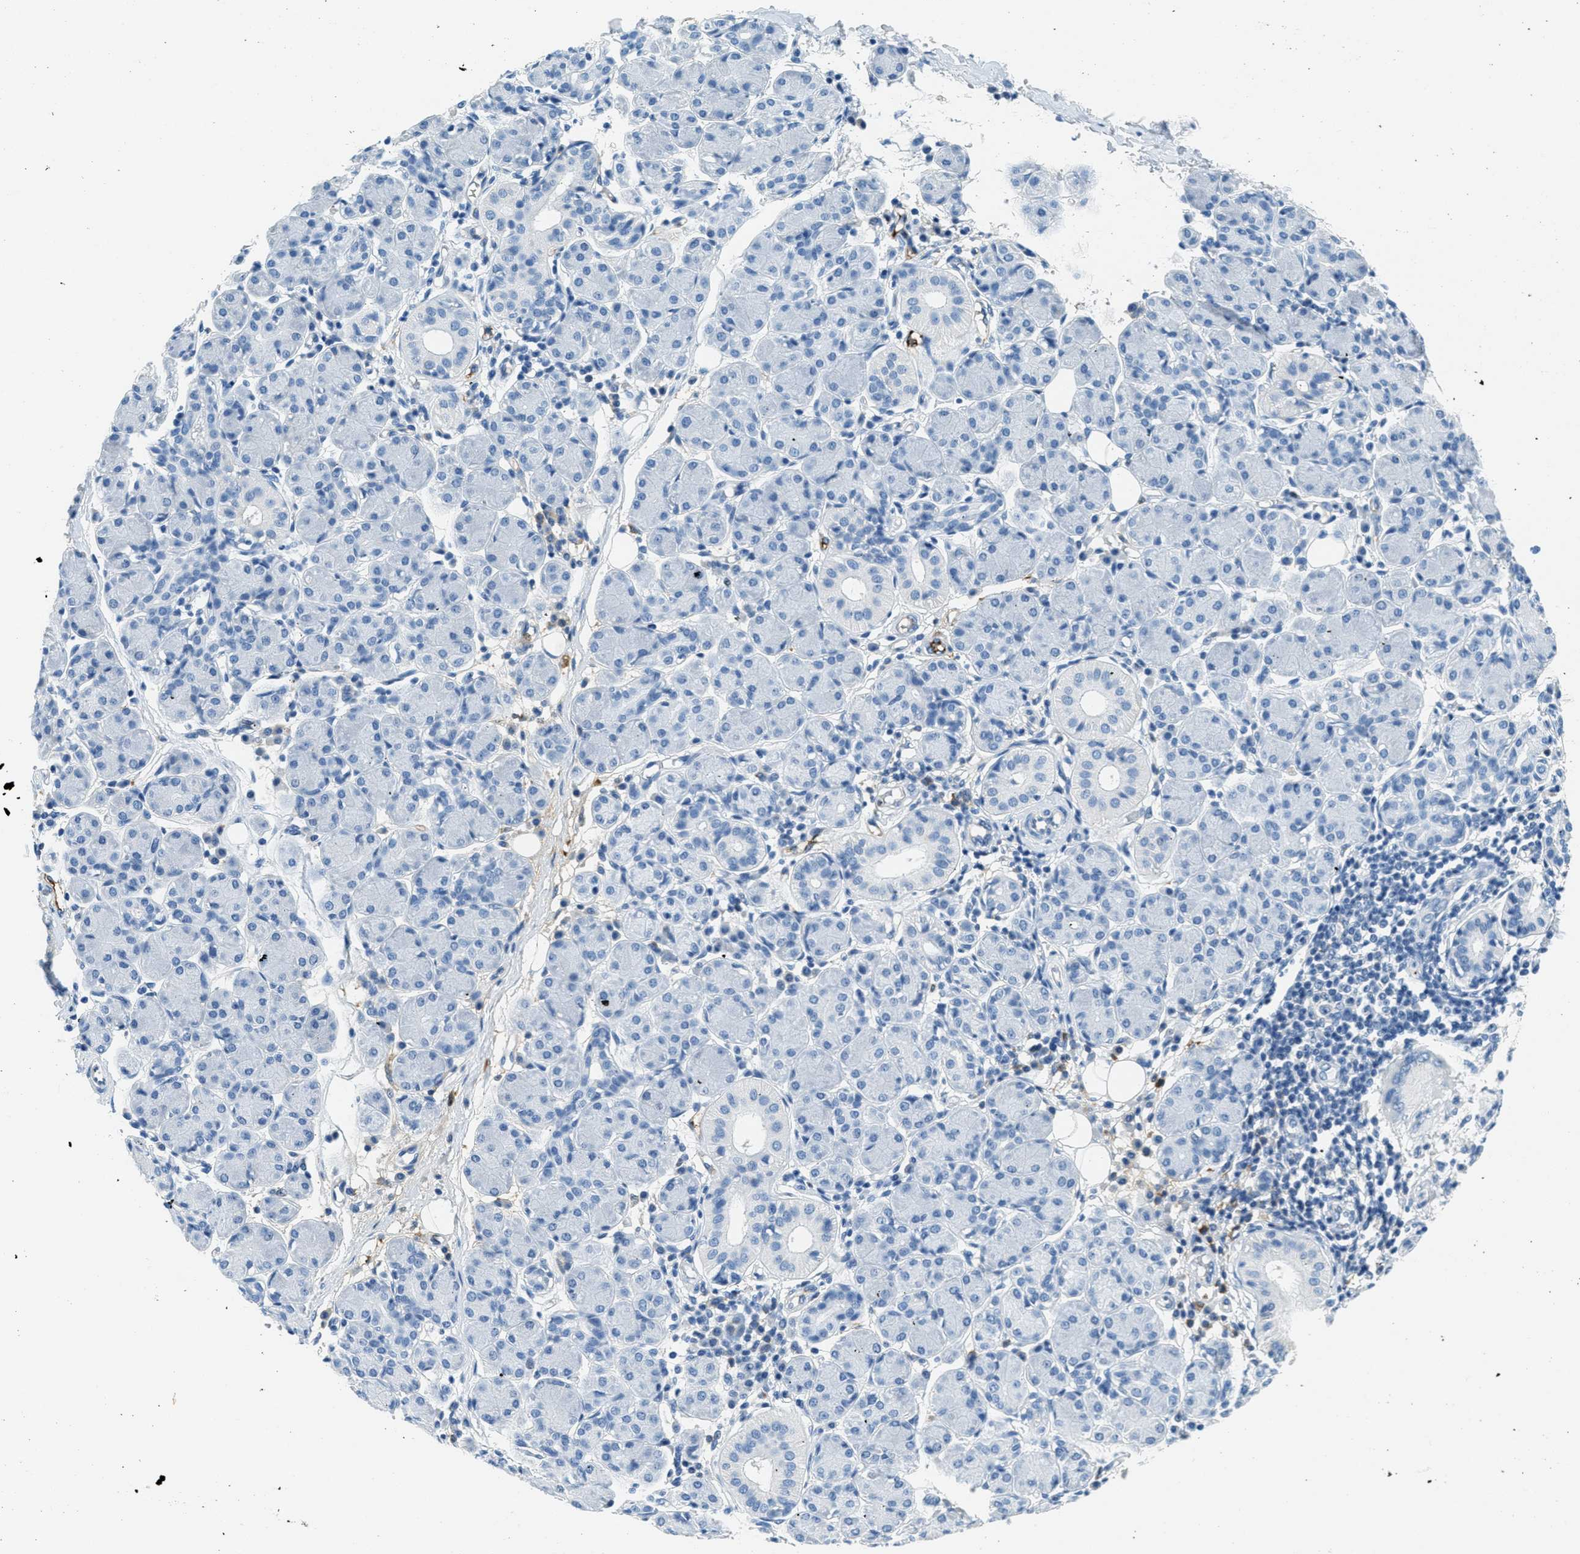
{"staining": {"intensity": "negative", "quantity": "none", "location": "none"}, "tissue": "salivary gland", "cell_type": "Glandular cells", "image_type": "normal", "snomed": [{"axis": "morphology", "description": "Normal tissue, NOS"}, {"axis": "morphology", "description": "Inflammation, NOS"}, {"axis": "topography", "description": "Lymph node"}, {"axis": "topography", "description": "Salivary gland"}], "caption": "DAB immunohistochemical staining of benign salivary gland demonstrates no significant expression in glandular cells.", "gene": "A2M", "patient": {"sex": "male", "age": 3}}